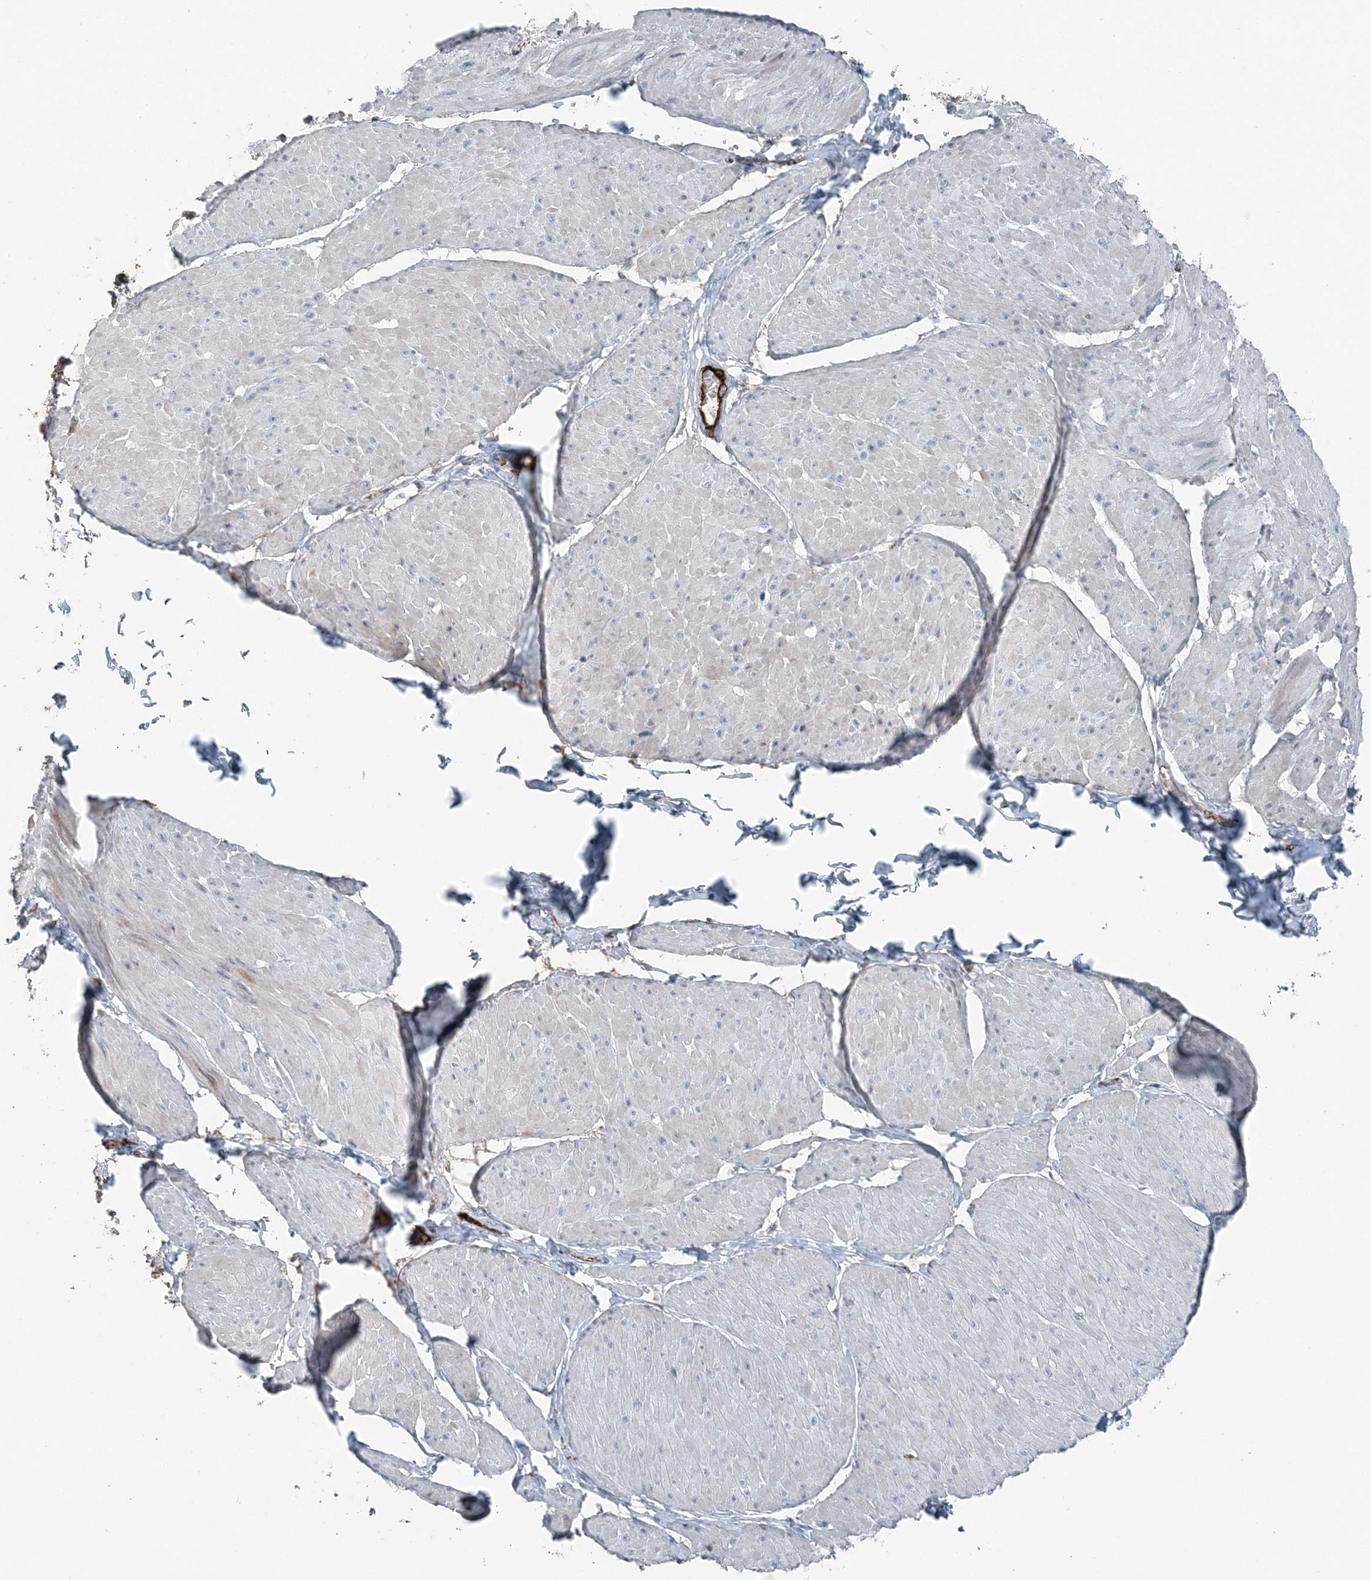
{"staining": {"intensity": "weak", "quantity": "<25%", "location": "cytoplasmic/membranous"}, "tissue": "smooth muscle", "cell_type": "Smooth muscle cells", "image_type": "normal", "snomed": [{"axis": "morphology", "description": "Urothelial carcinoma, High grade"}, {"axis": "topography", "description": "Urinary bladder"}], "caption": "Immunohistochemical staining of benign human smooth muscle shows no significant expression in smooth muscle cells.", "gene": "ELOVL7", "patient": {"sex": "male", "age": 46}}